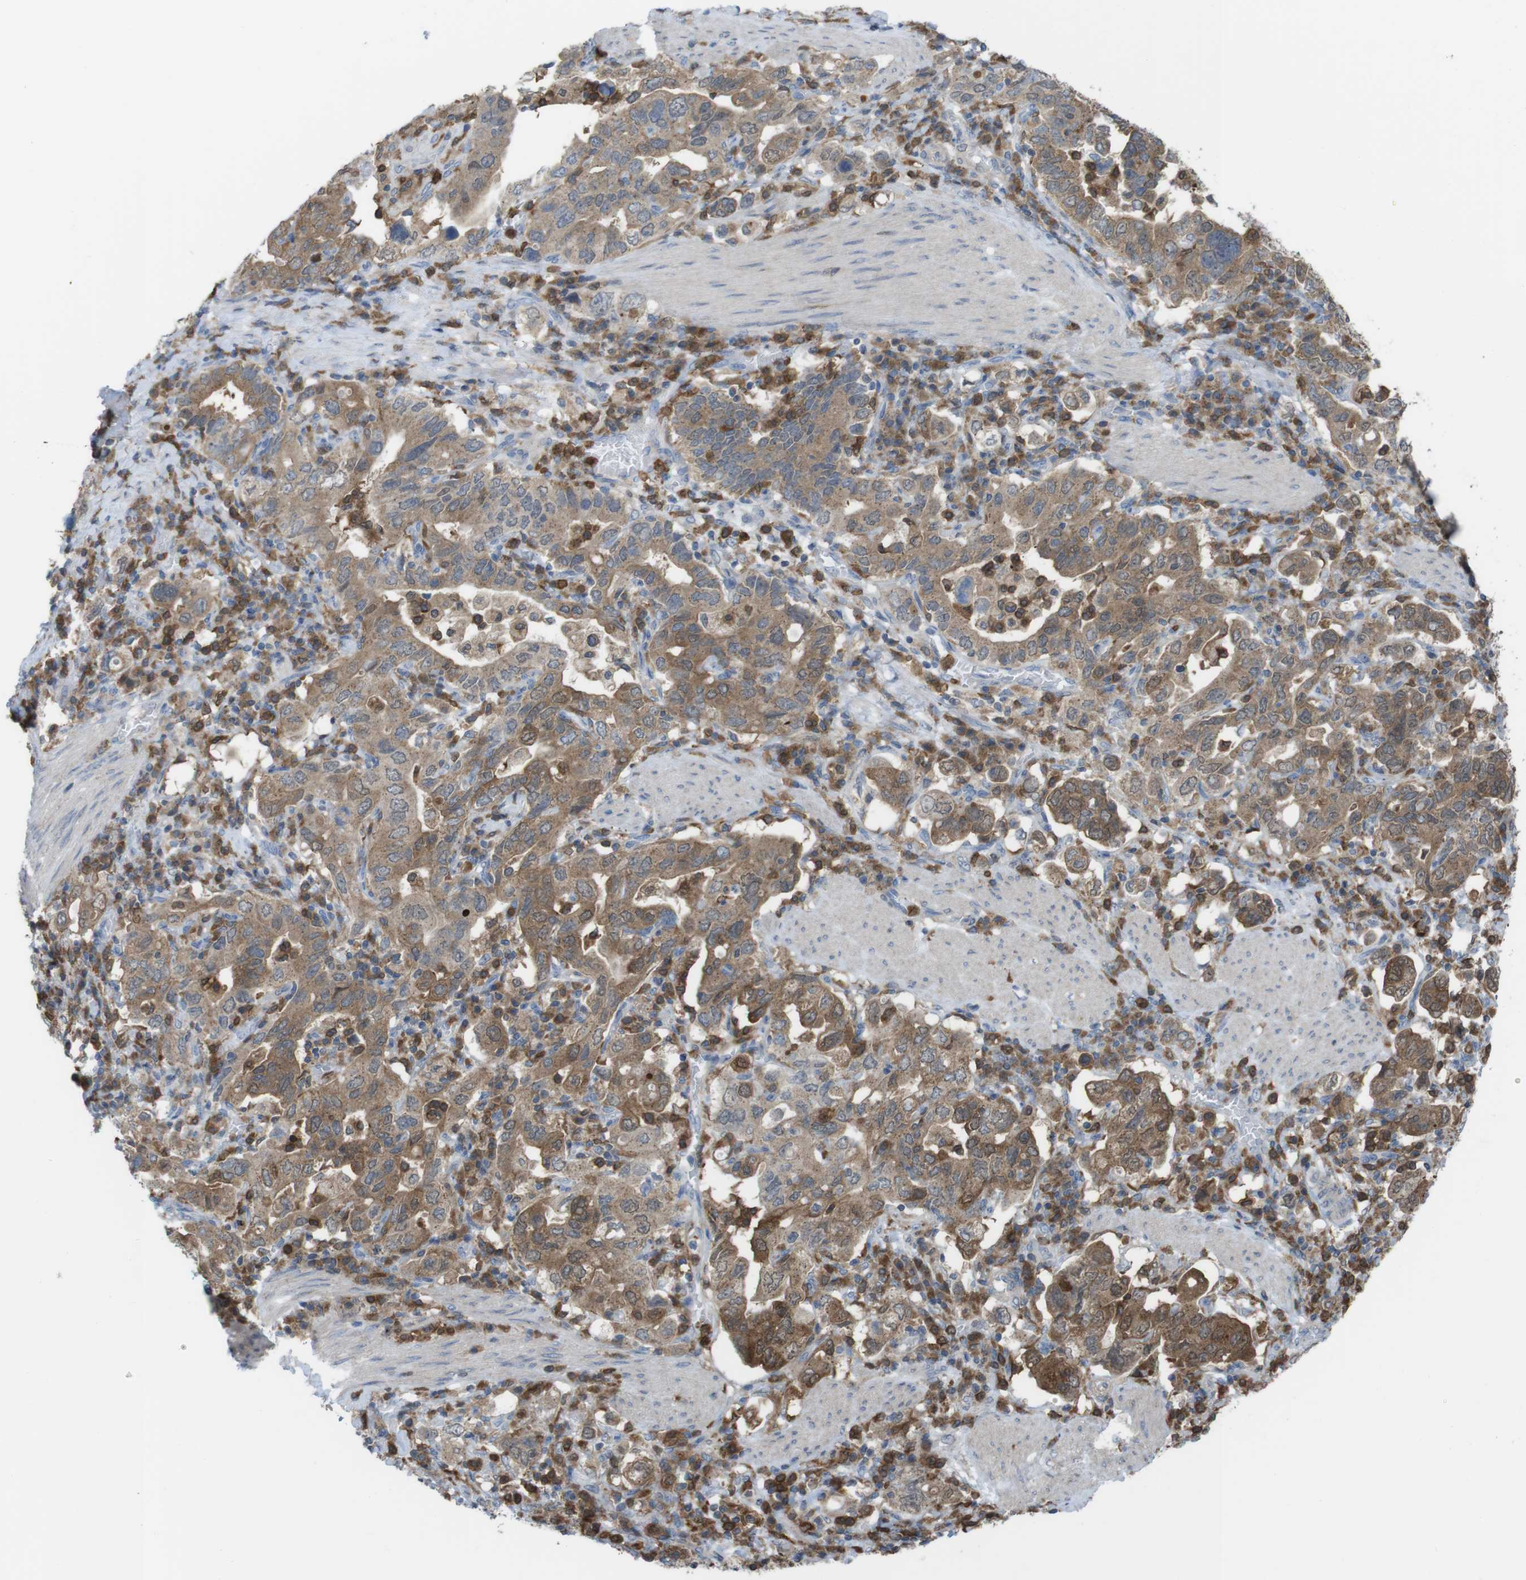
{"staining": {"intensity": "moderate", "quantity": ">75%", "location": "cytoplasmic/membranous"}, "tissue": "stomach cancer", "cell_type": "Tumor cells", "image_type": "cancer", "snomed": [{"axis": "morphology", "description": "Adenocarcinoma, NOS"}, {"axis": "topography", "description": "Stomach, upper"}], "caption": "Immunohistochemical staining of stomach cancer (adenocarcinoma) displays medium levels of moderate cytoplasmic/membranous protein positivity in about >75% of tumor cells.", "gene": "PRKCD", "patient": {"sex": "male", "age": 62}}